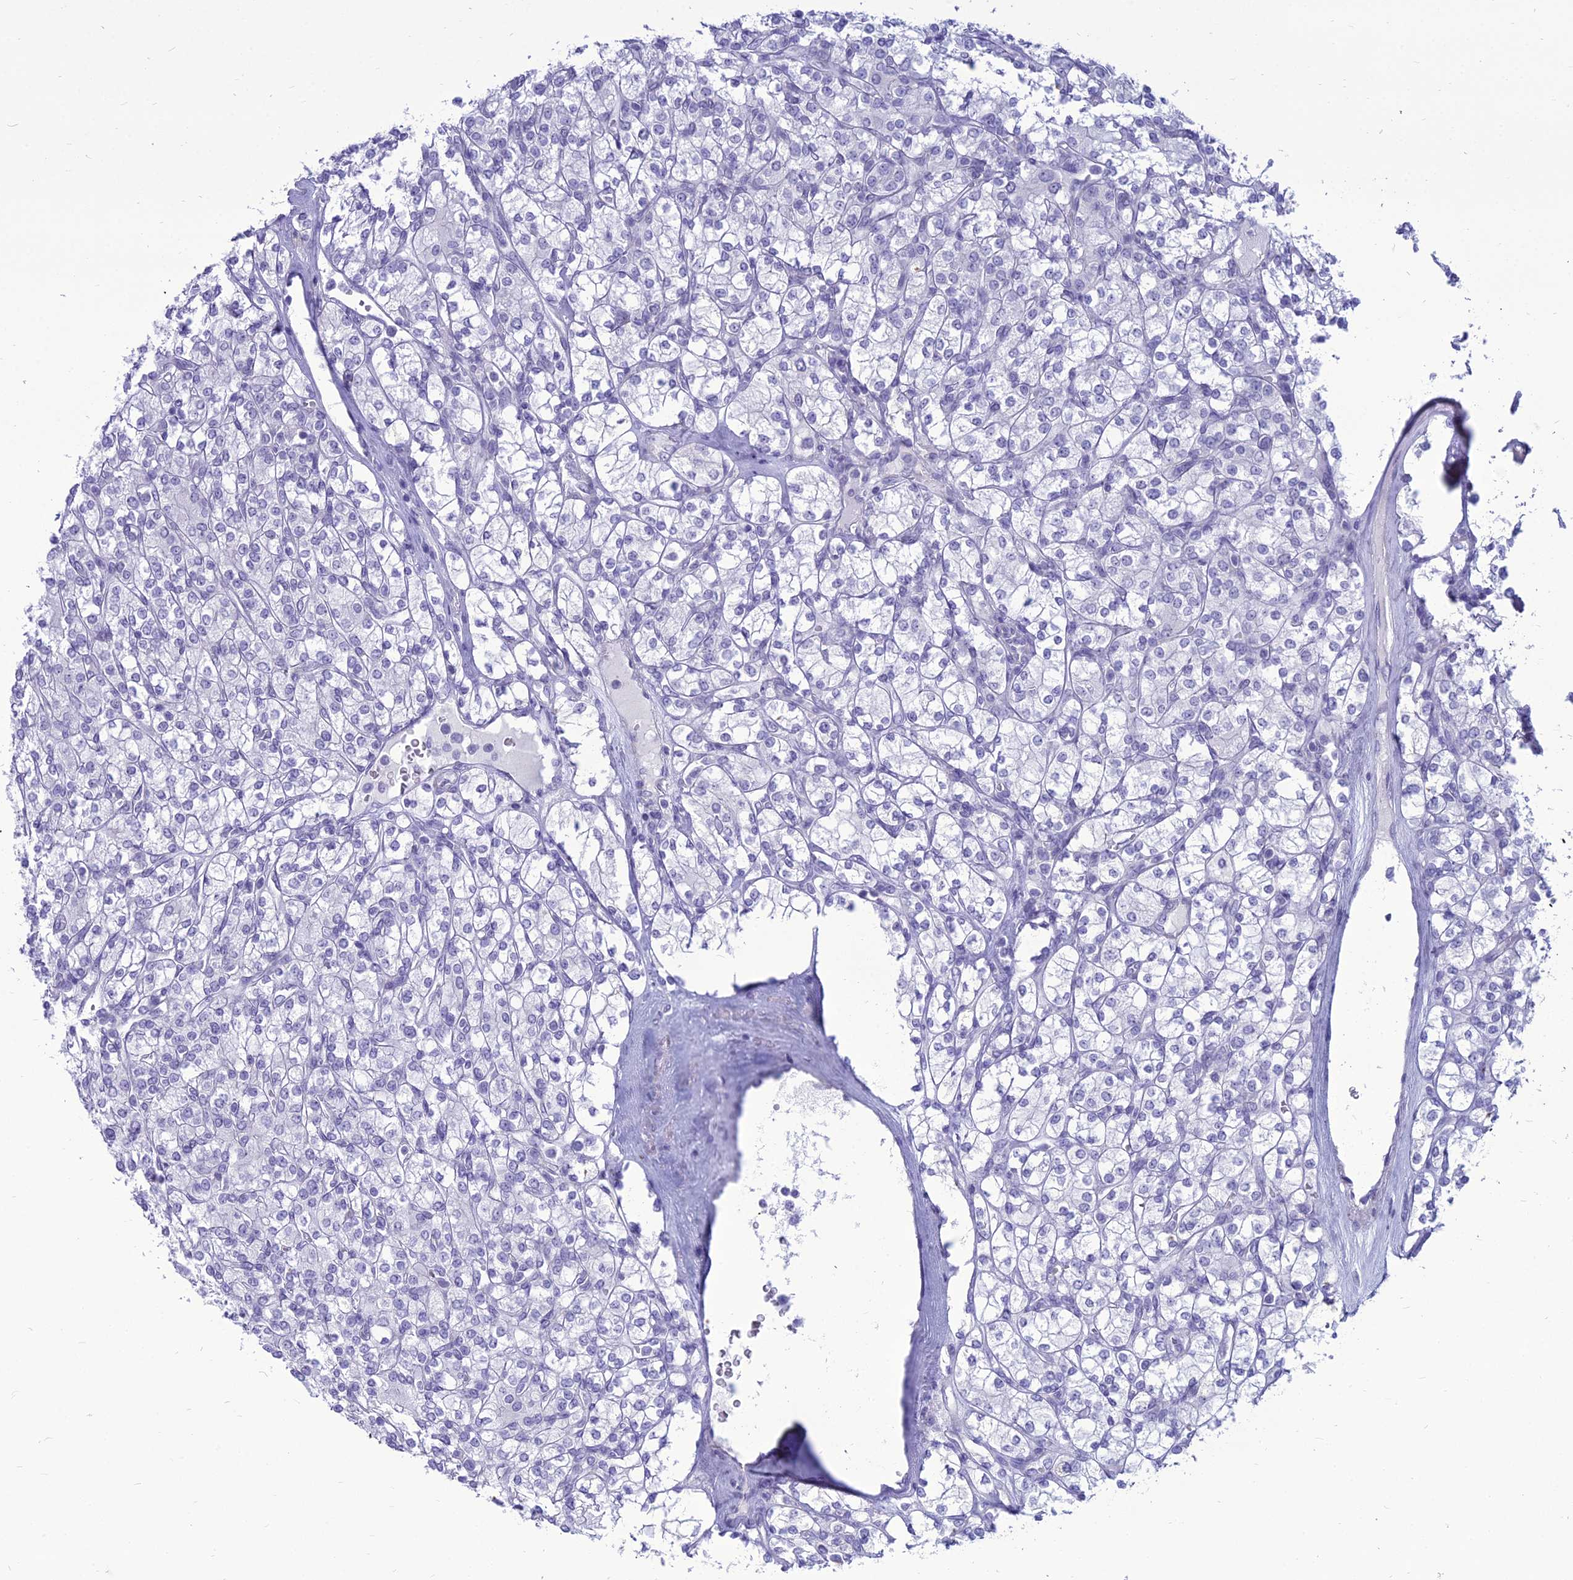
{"staining": {"intensity": "negative", "quantity": "none", "location": "none"}, "tissue": "renal cancer", "cell_type": "Tumor cells", "image_type": "cancer", "snomed": [{"axis": "morphology", "description": "Adenocarcinoma, NOS"}, {"axis": "topography", "description": "Kidney"}], "caption": "DAB (3,3'-diaminobenzidine) immunohistochemical staining of human renal cancer reveals no significant positivity in tumor cells.", "gene": "DHX40", "patient": {"sex": "male", "age": 77}}